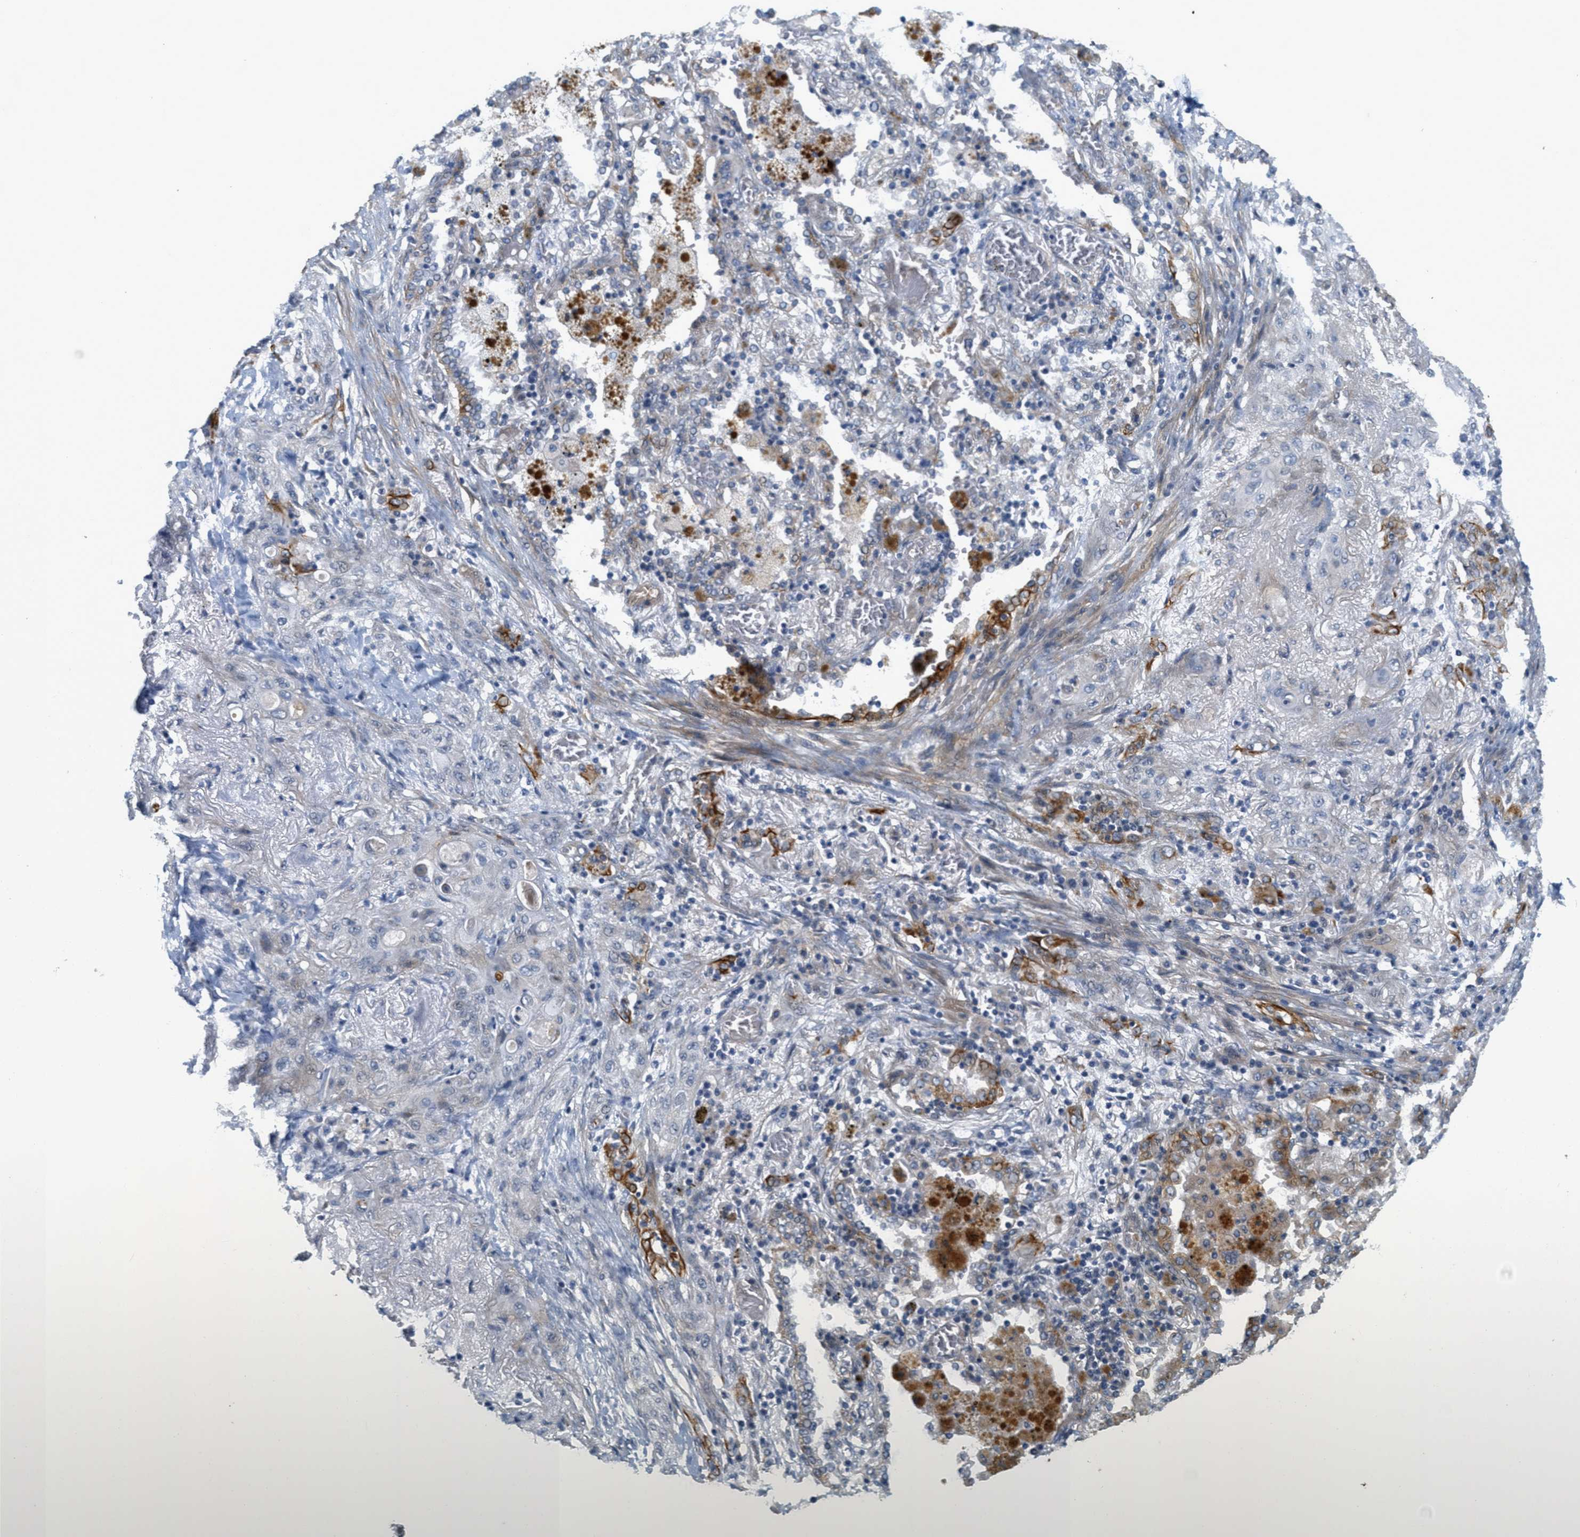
{"staining": {"intensity": "moderate", "quantity": "<25%", "location": "cytoplasmic/membranous"}, "tissue": "lung cancer", "cell_type": "Tumor cells", "image_type": "cancer", "snomed": [{"axis": "morphology", "description": "Squamous cell carcinoma, NOS"}, {"axis": "topography", "description": "Lung"}], "caption": "The micrograph reveals immunohistochemical staining of squamous cell carcinoma (lung). There is moderate cytoplasmic/membranous staining is identified in approximately <25% of tumor cells. (Brightfield microscopy of DAB IHC at high magnification).", "gene": "MRS2", "patient": {"sex": "female", "age": 47}}